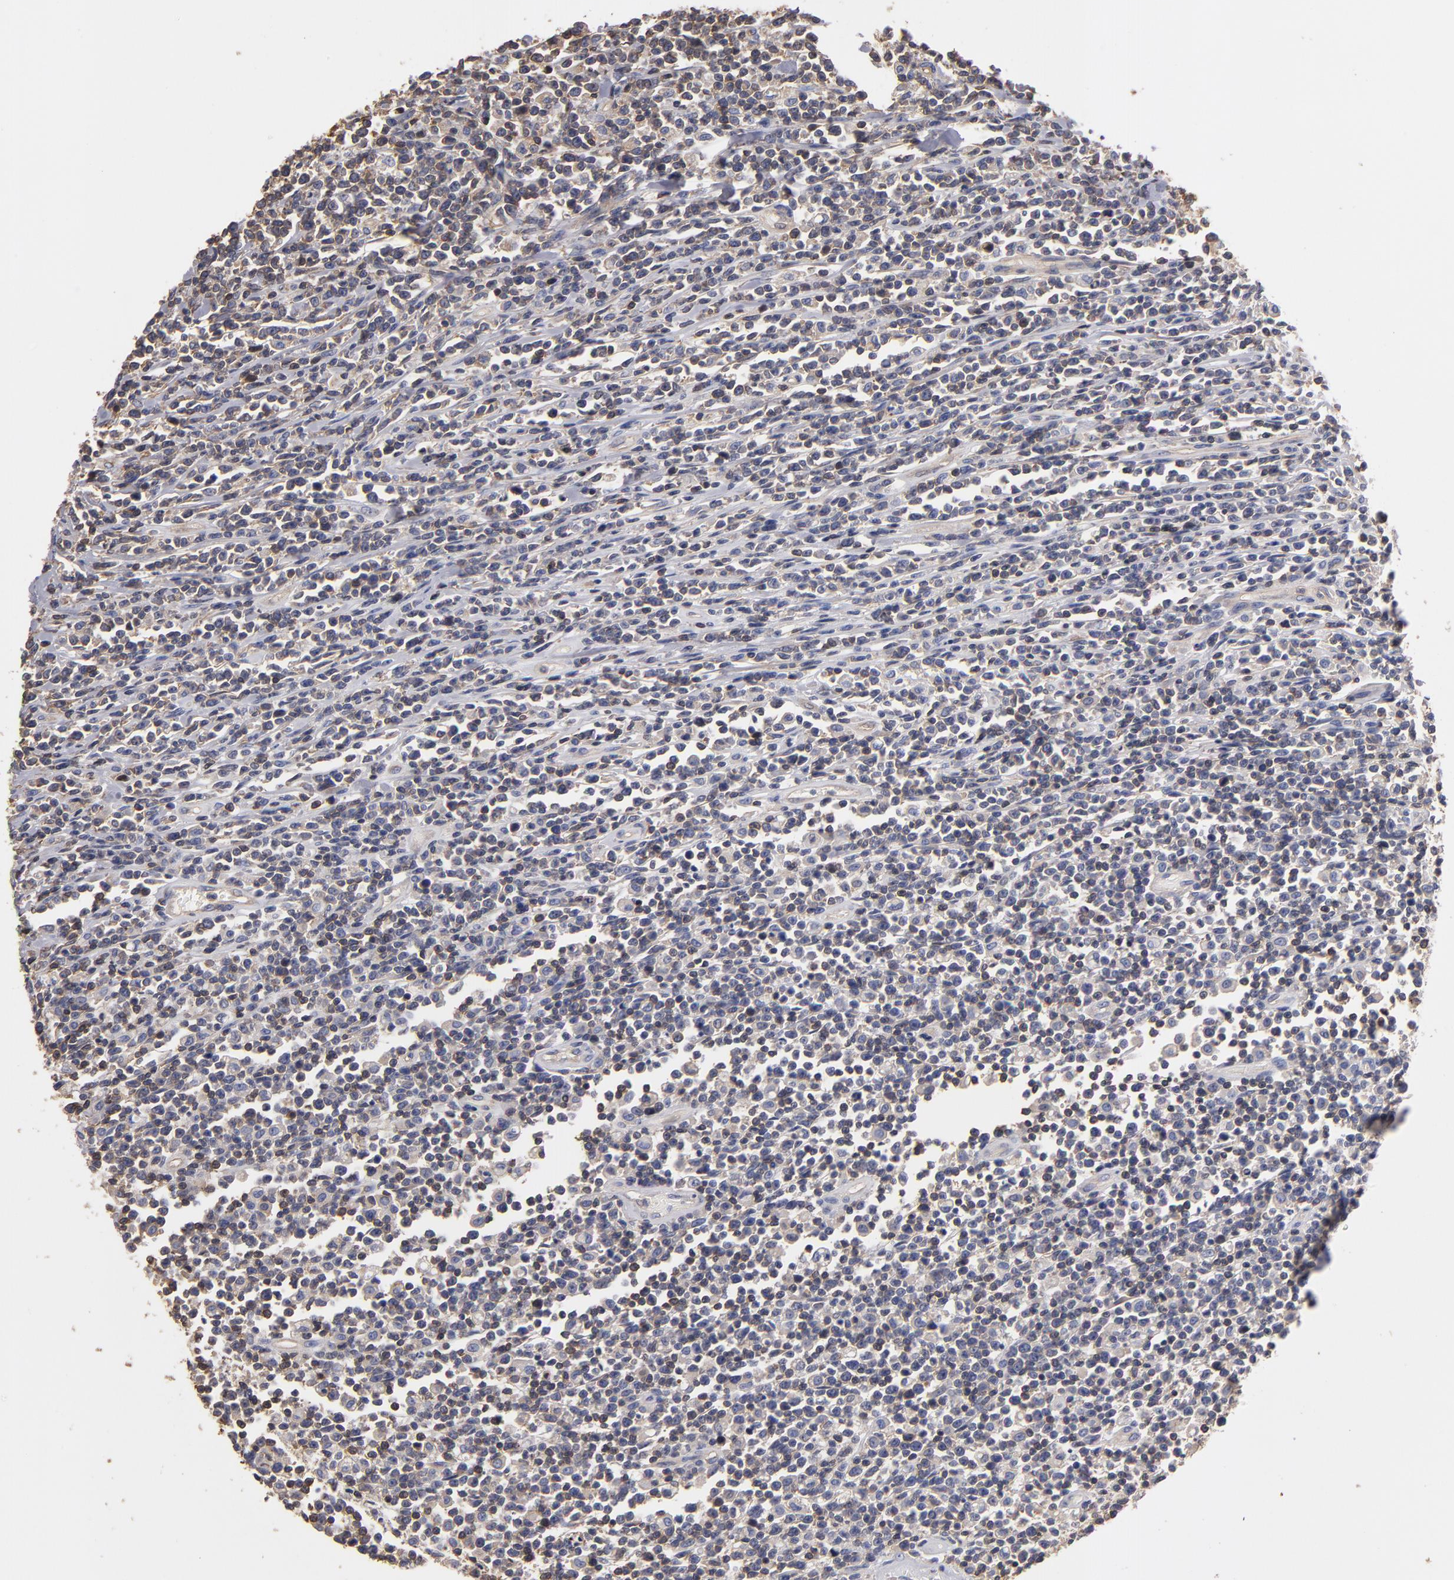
{"staining": {"intensity": "weak", "quantity": ">75%", "location": "cytoplasmic/membranous"}, "tissue": "lymphoma", "cell_type": "Tumor cells", "image_type": "cancer", "snomed": [{"axis": "morphology", "description": "Malignant lymphoma, non-Hodgkin's type, High grade"}, {"axis": "topography", "description": "Colon"}], "caption": "About >75% of tumor cells in human malignant lymphoma, non-Hodgkin's type (high-grade) exhibit weak cytoplasmic/membranous protein staining as visualized by brown immunohistochemical staining.", "gene": "ESYT2", "patient": {"sex": "male", "age": 82}}